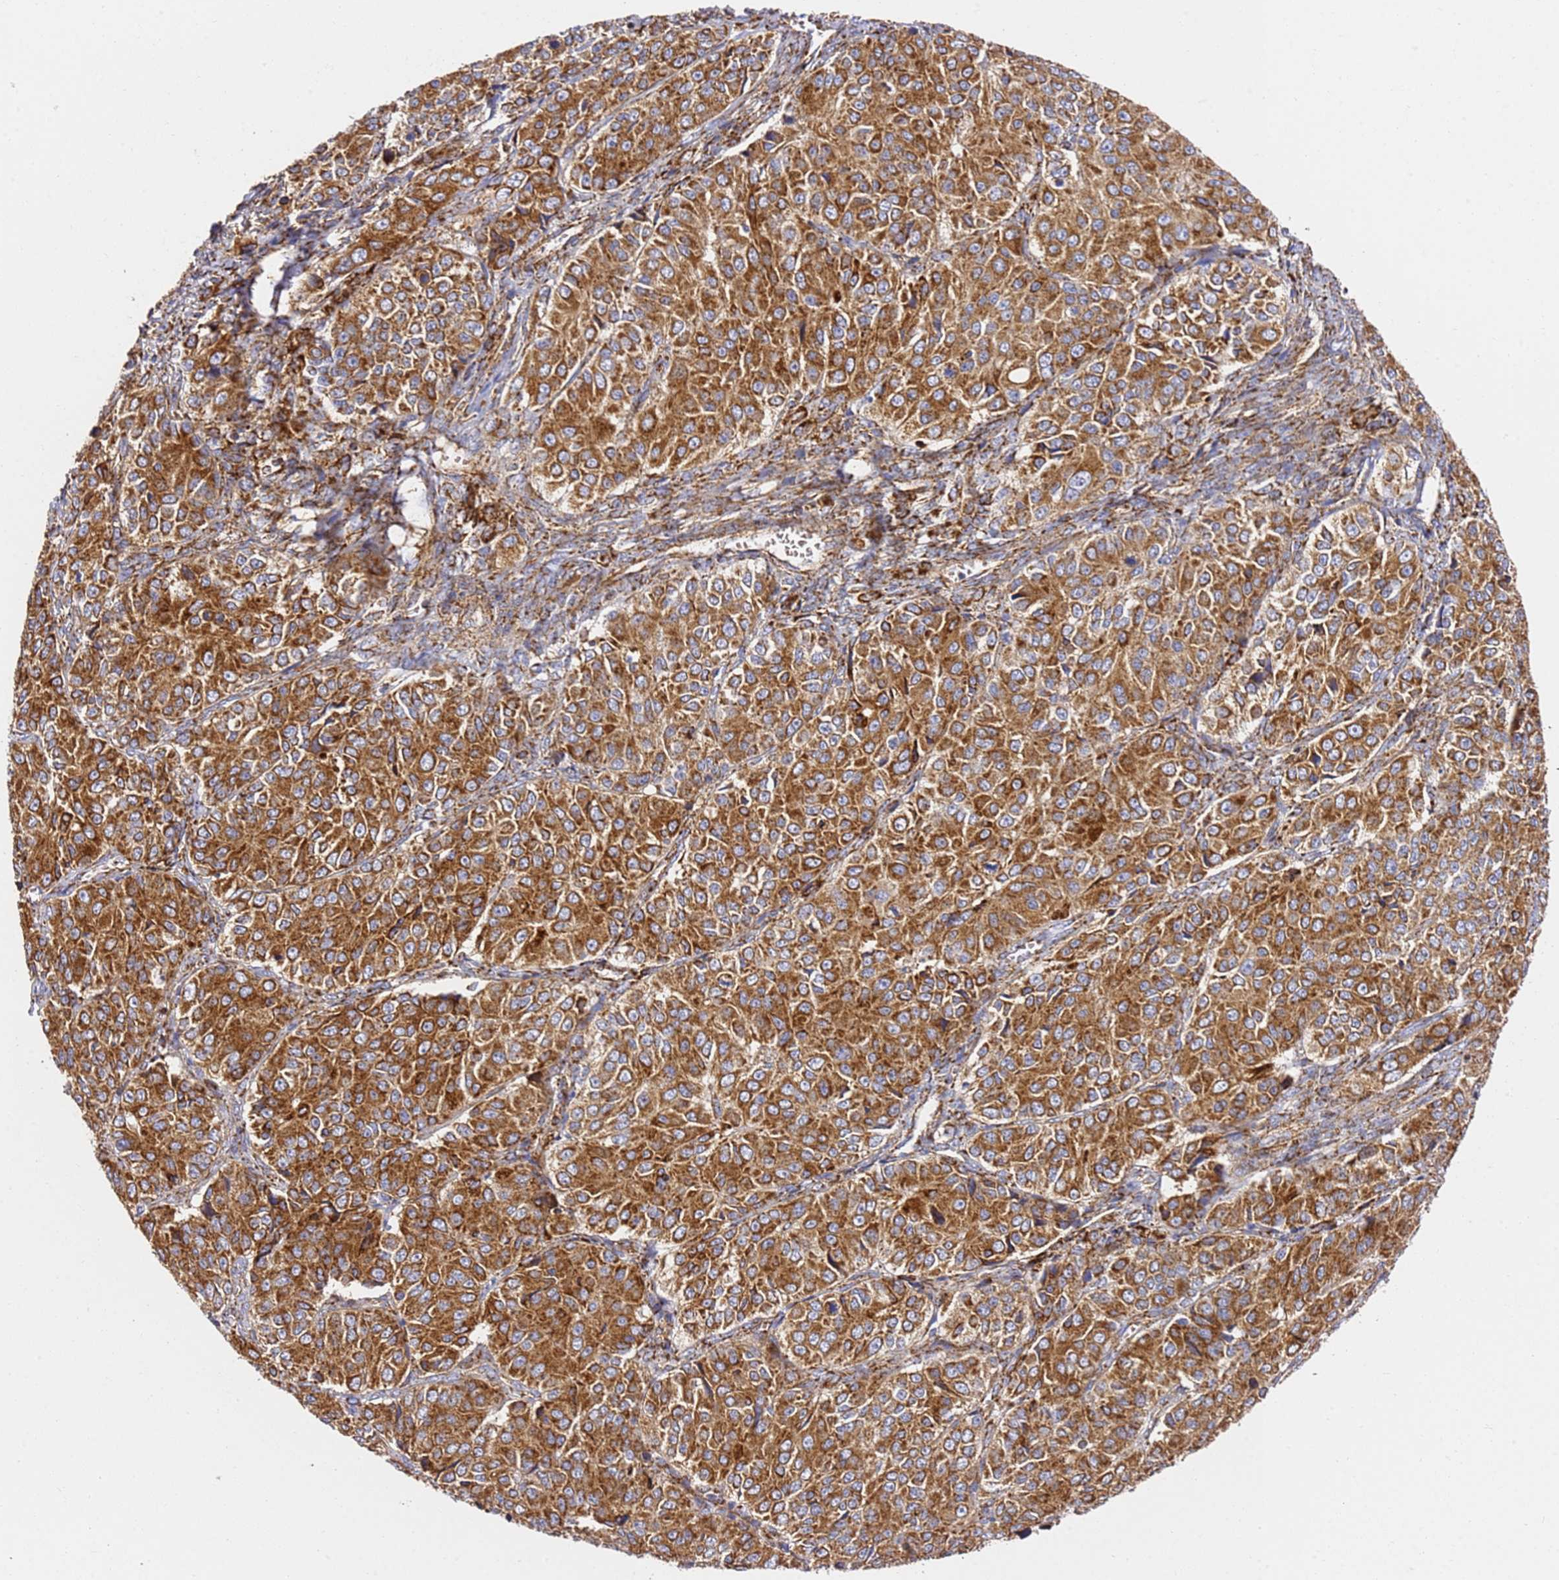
{"staining": {"intensity": "strong", "quantity": ">75%", "location": "cytoplasmic/membranous"}, "tissue": "ovarian cancer", "cell_type": "Tumor cells", "image_type": "cancer", "snomed": [{"axis": "morphology", "description": "Carcinoma, endometroid"}, {"axis": "topography", "description": "Ovary"}], "caption": "Approximately >75% of tumor cells in ovarian endometroid carcinoma exhibit strong cytoplasmic/membranous protein staining as visualized by brown immunohistochemical staining.", "gene": "NDUFA3", "patient": {"sex": "female", "age": 51}}